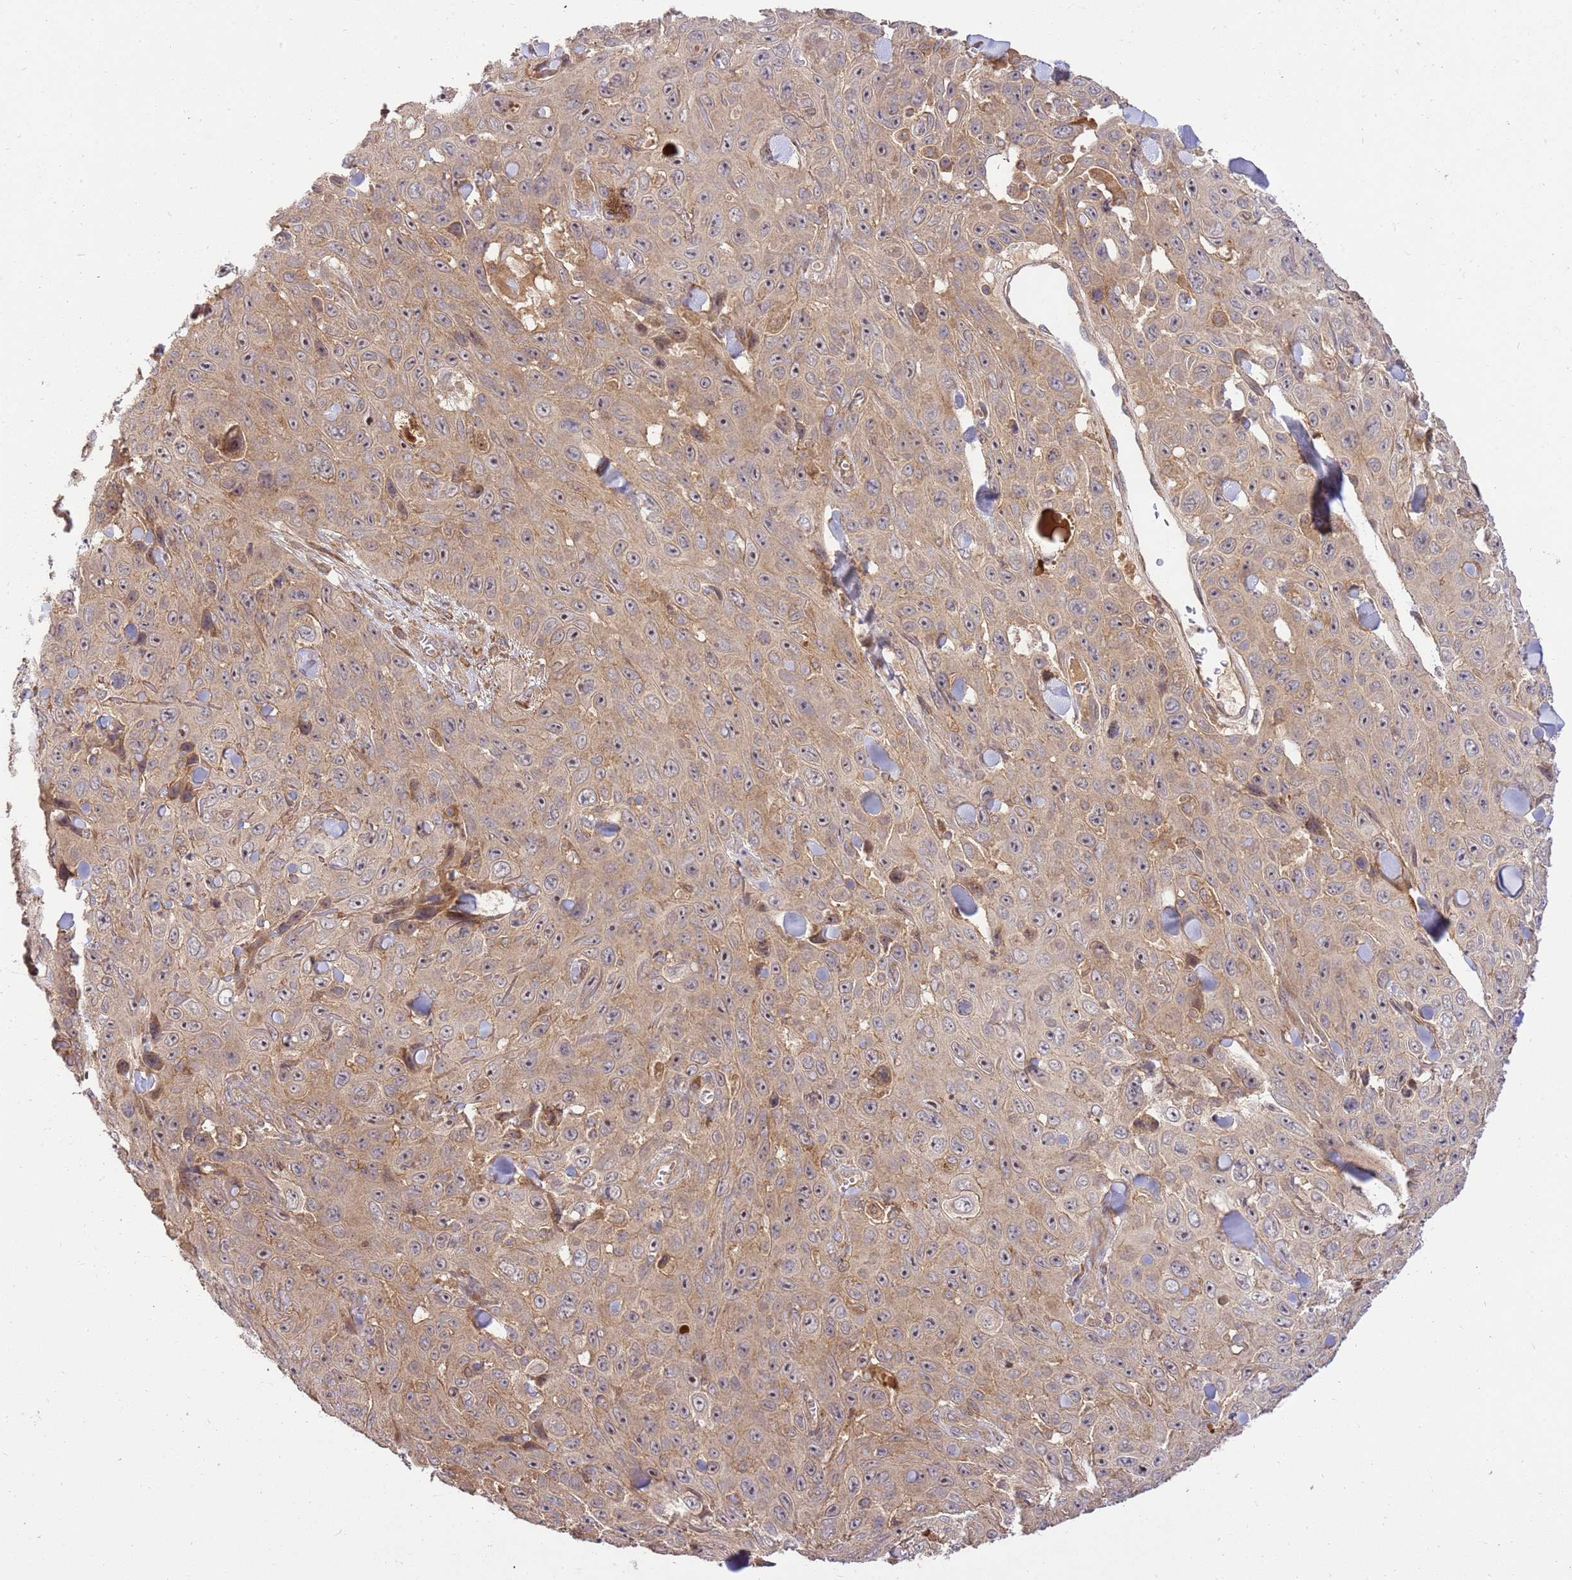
{"staining": {"intensity": "weak", "quantity": "<25%", "location": "cytoplasmic/membranous"}, "tissue": "skin cancer", "cell_type": "Tumor cells", "image_type": "cancer", "snomed": [{"axis": "morphology", "description": "Squamous cell carcinoma, NOS"}, {"axis": "topography", "description": "Skin"}], "caption": "Immunohistochemical staining of human skin squamous cell carcinoma reveals no significant positivity in tumor cells.", "gene": "GAREM1", "patient": {"sex": "male", "age": 82}}